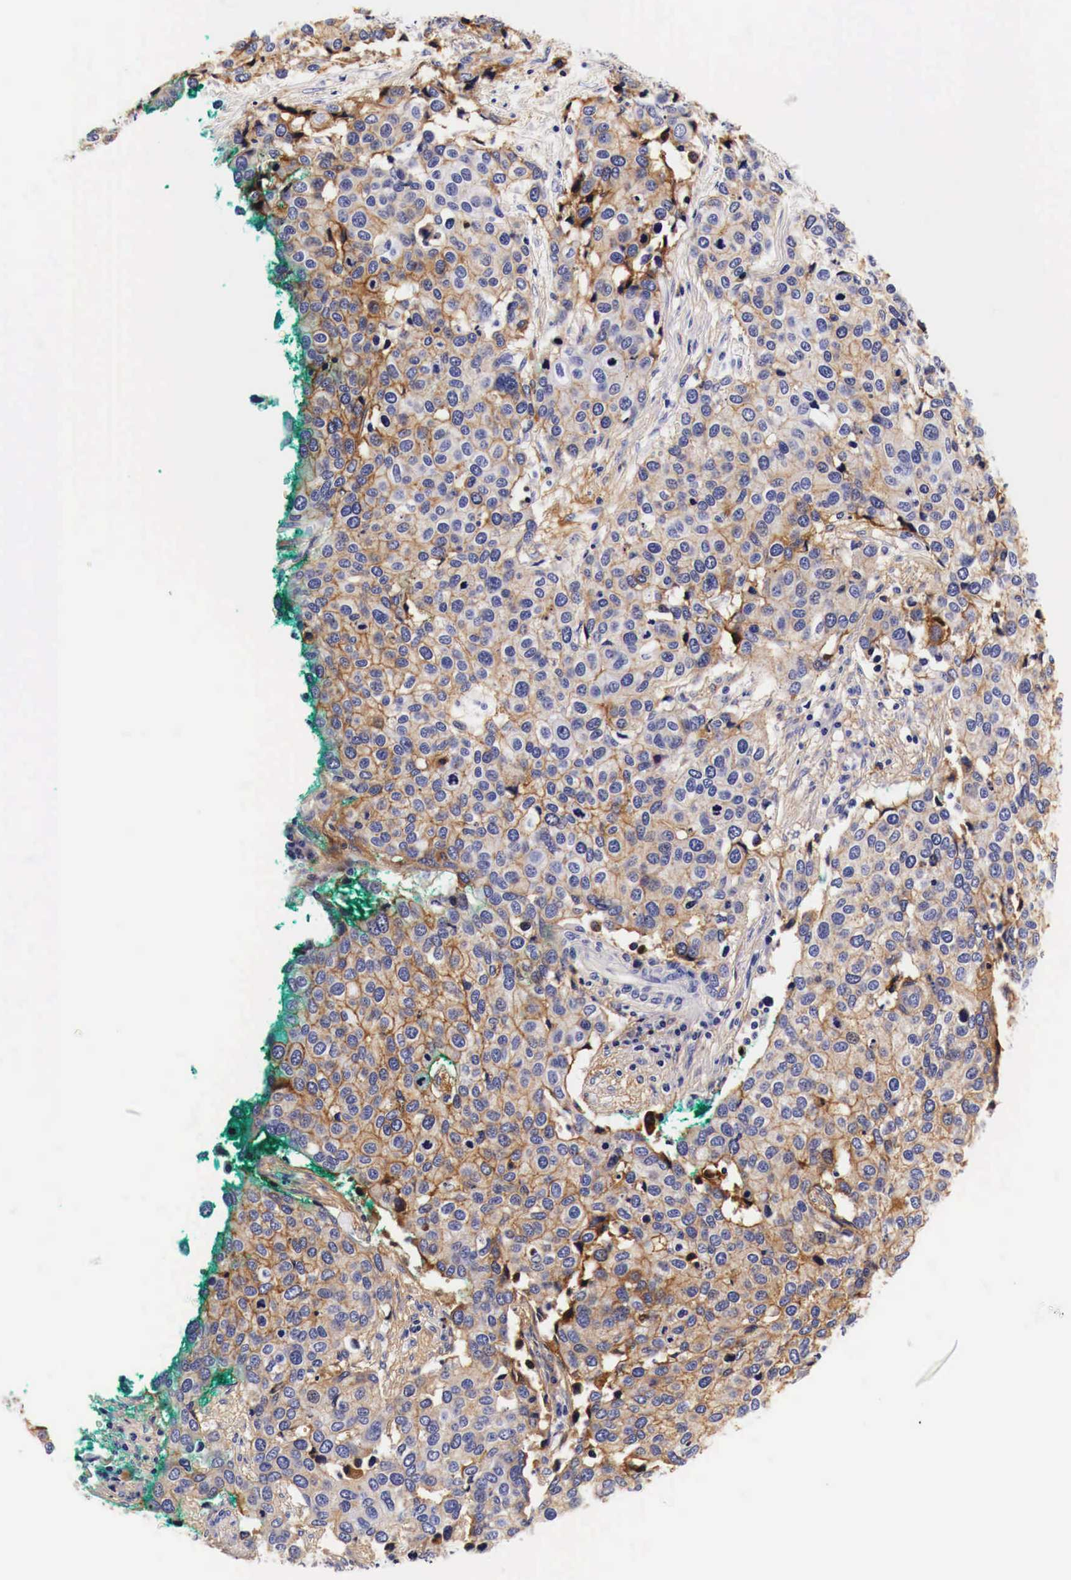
{"staining": {"intensity": "weak", "quantity": ">75%", "location": "cytoplasmic/membranous"}, "tissue": "cervical cancer", "cell_type": "Tumor cells", "image_type": "cancer", "snomed": [{"axis": "morphology", "description": "Squamous cell carcinoma, NOS"}, {"axis": "topography", "description": "Cervix"}], "caption": "Approximately >75% of tumor cells in cervical squamous cell carcinoma demonstrate weak cytoplasmic/membranous protein expression as visualized by brown immunohistochemical staining.", "gene": "EGFR", "patient": {"sex": "female", "age": 54}}